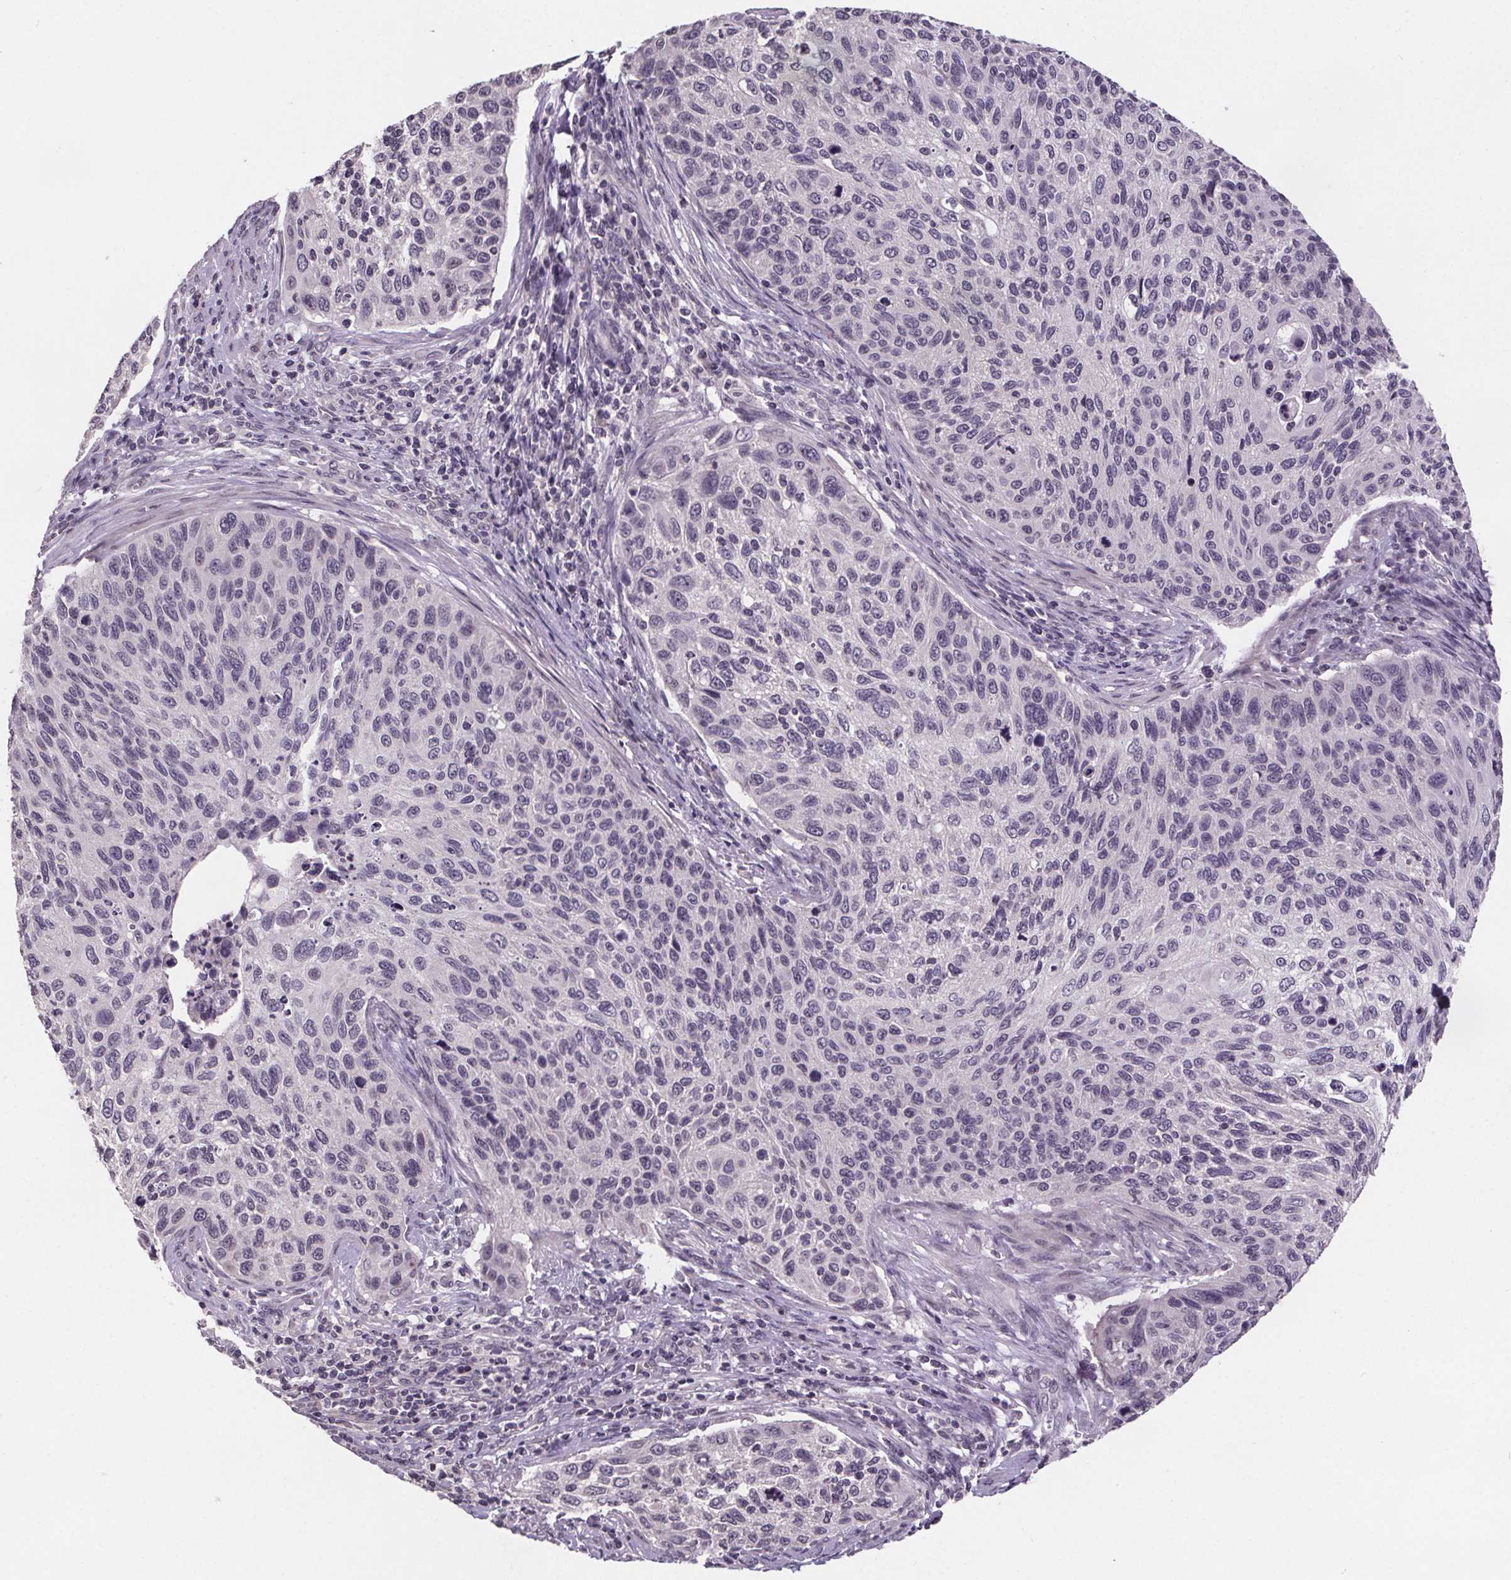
{"staining": {"intensity": "negative", "quantity": "none", "location": "none"}, "tissue": "cervical cancer", "cell_type": "Tumor cells", "image_type": "cancer", "snomed": [{"axis": "morphology", "description": "Squamous cell carcinoma, NOS"}, {"axis": "topography", "description": "Cervix"}], "caption": "Immunohistochemistry histopathology image of neoplastic tissue: human cervical squamous cell carcinoma stained with DAB (3,3'-diaminobenzidine) exhibits no significant protein expression in tumor cells.", "gene": "NKX6-1", "patient": {"sex": "female", "age": 70}}